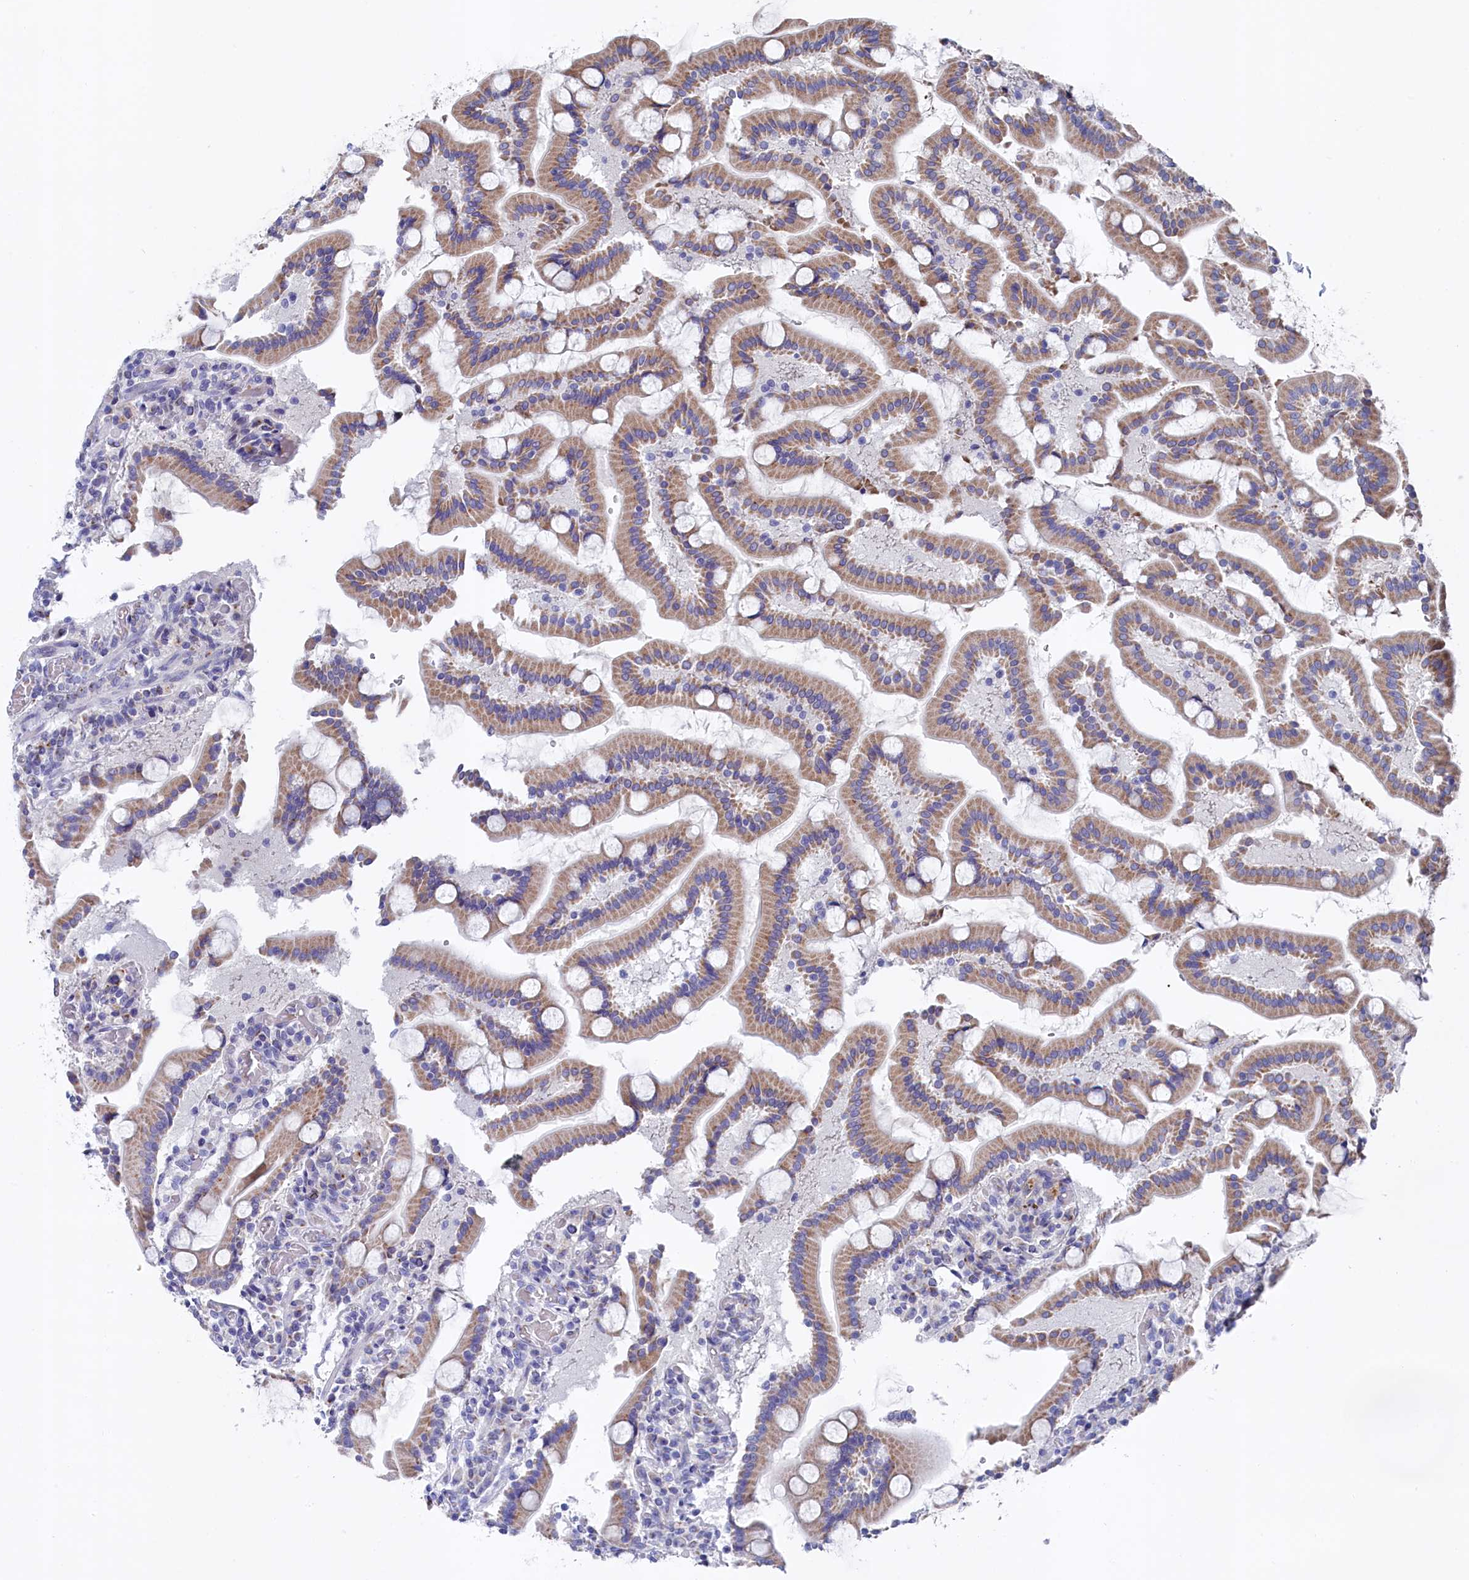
{"staining": {"intensity": "moderate", "quantity": ">75%", "location": "cytoplasmic/membranous"}, "tissue": "duodenum", "cell_type": "Glandular cells", "image_type": "normal", "snomed": [{"axis": "morphology", "description": "Normal tissue, NOS"}, {"axis": "topography", "description": "Duodenum"}], "caption": "This histopathology image demonstrates immunohistochemistry (IHC) staining of unremarkable duodenum, with medium moderate cytoplasmic/membranous staining in about >75% of glandular cells.", "gene": "GPR108", "patient": {"sex": "male", "age": 55}}